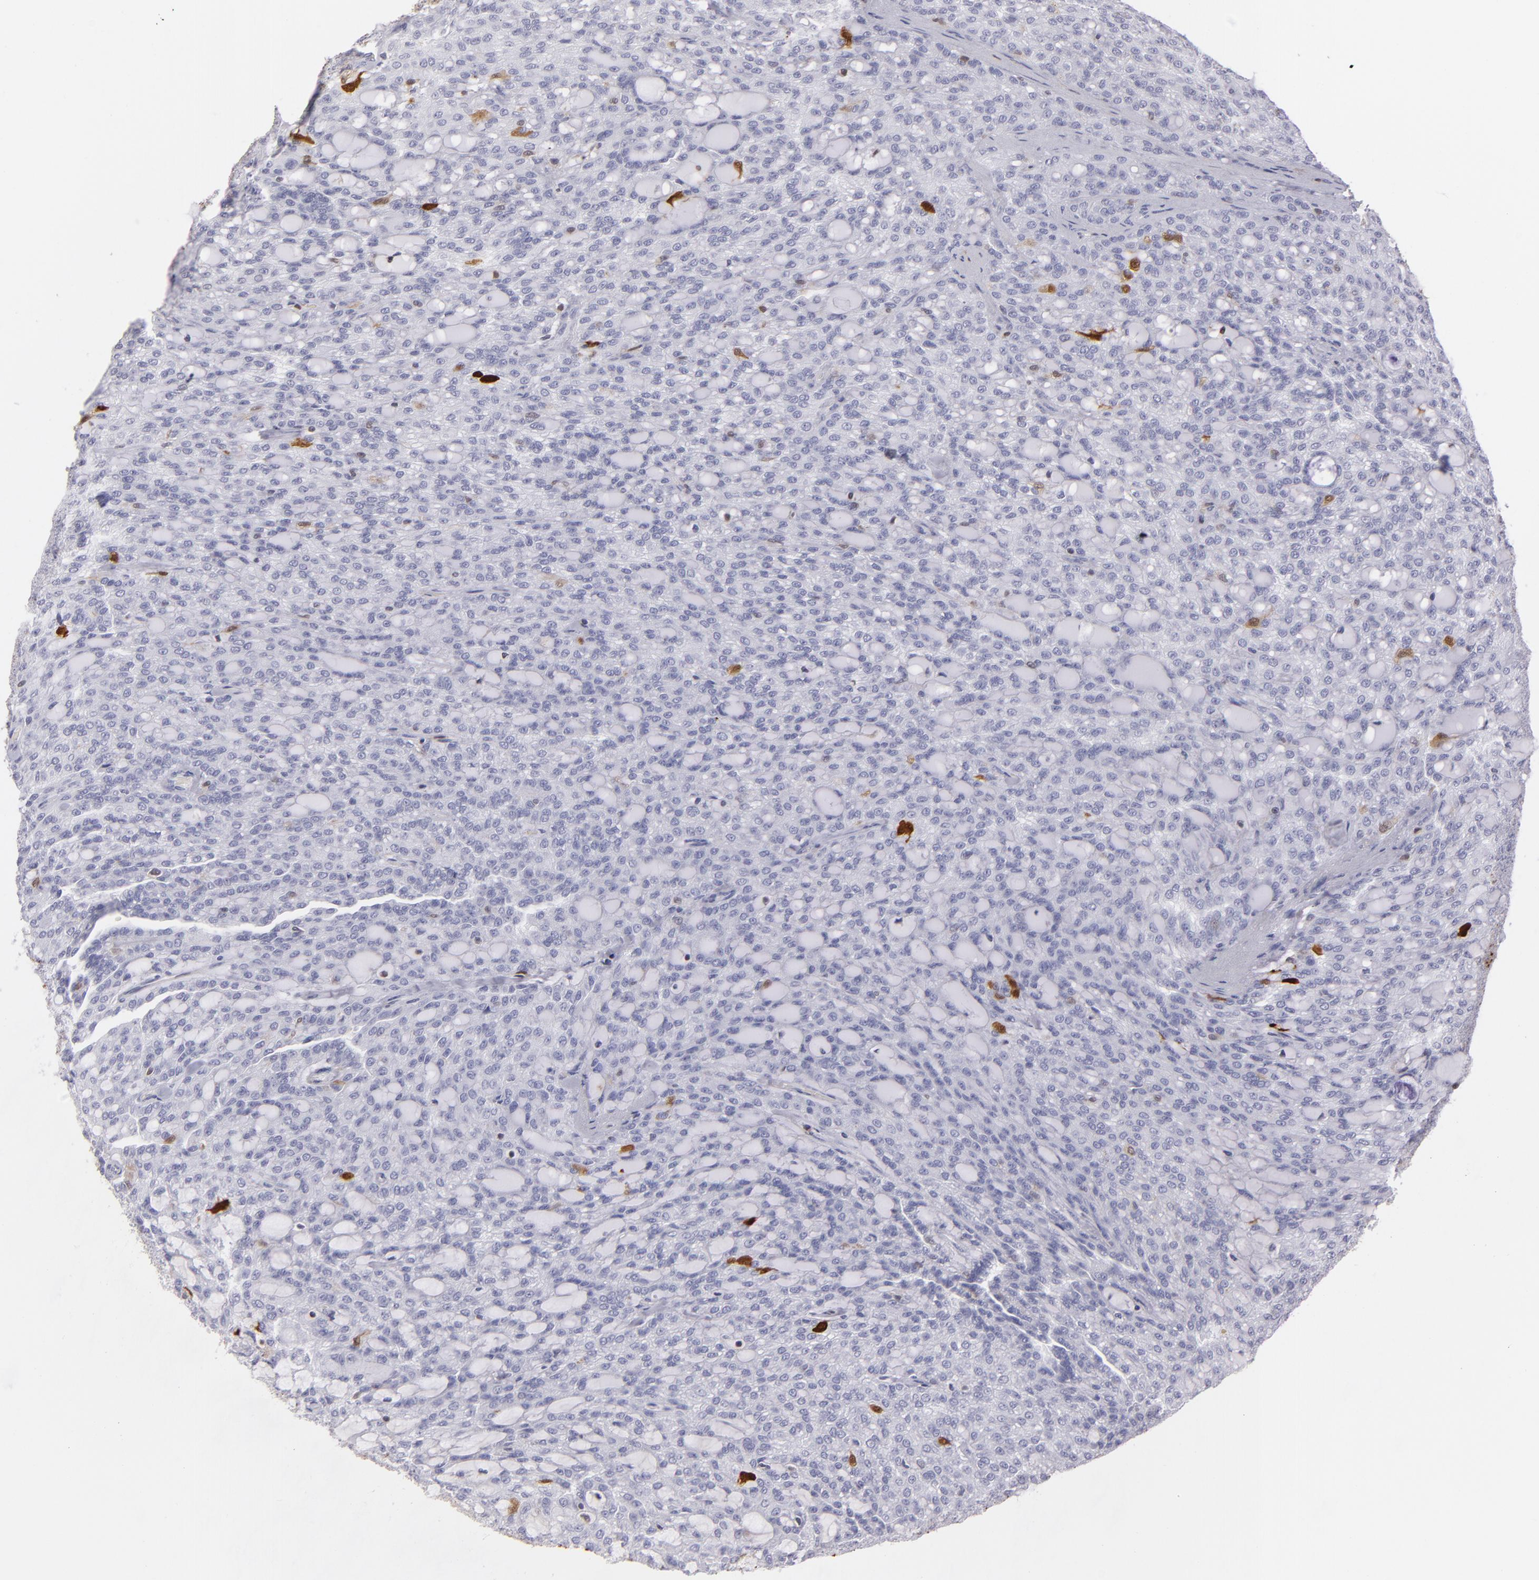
{"staining": {"intensity": "moderate", "quantity": "<25%", "location": "cytoplasmic/membranous,nuclear"}, "tissue": "renal cancer", "cell_type": "Tumor cells", "image_type": "cancer", "snomed": [{"axis": "morphology", "description": "Adenocarcinoma, NOS"}, {"axis": "topography", "description": "Kidney"}], "caption": "This histopathology image shows immunohistochemistry staining of renal adenocarcinoma, with low moderate cytoplasmic/membranous and nuclear positivity in about <25% of tumor cells.", "gene": "S100A2", "patient": {"sex": "male", "age": 63}}